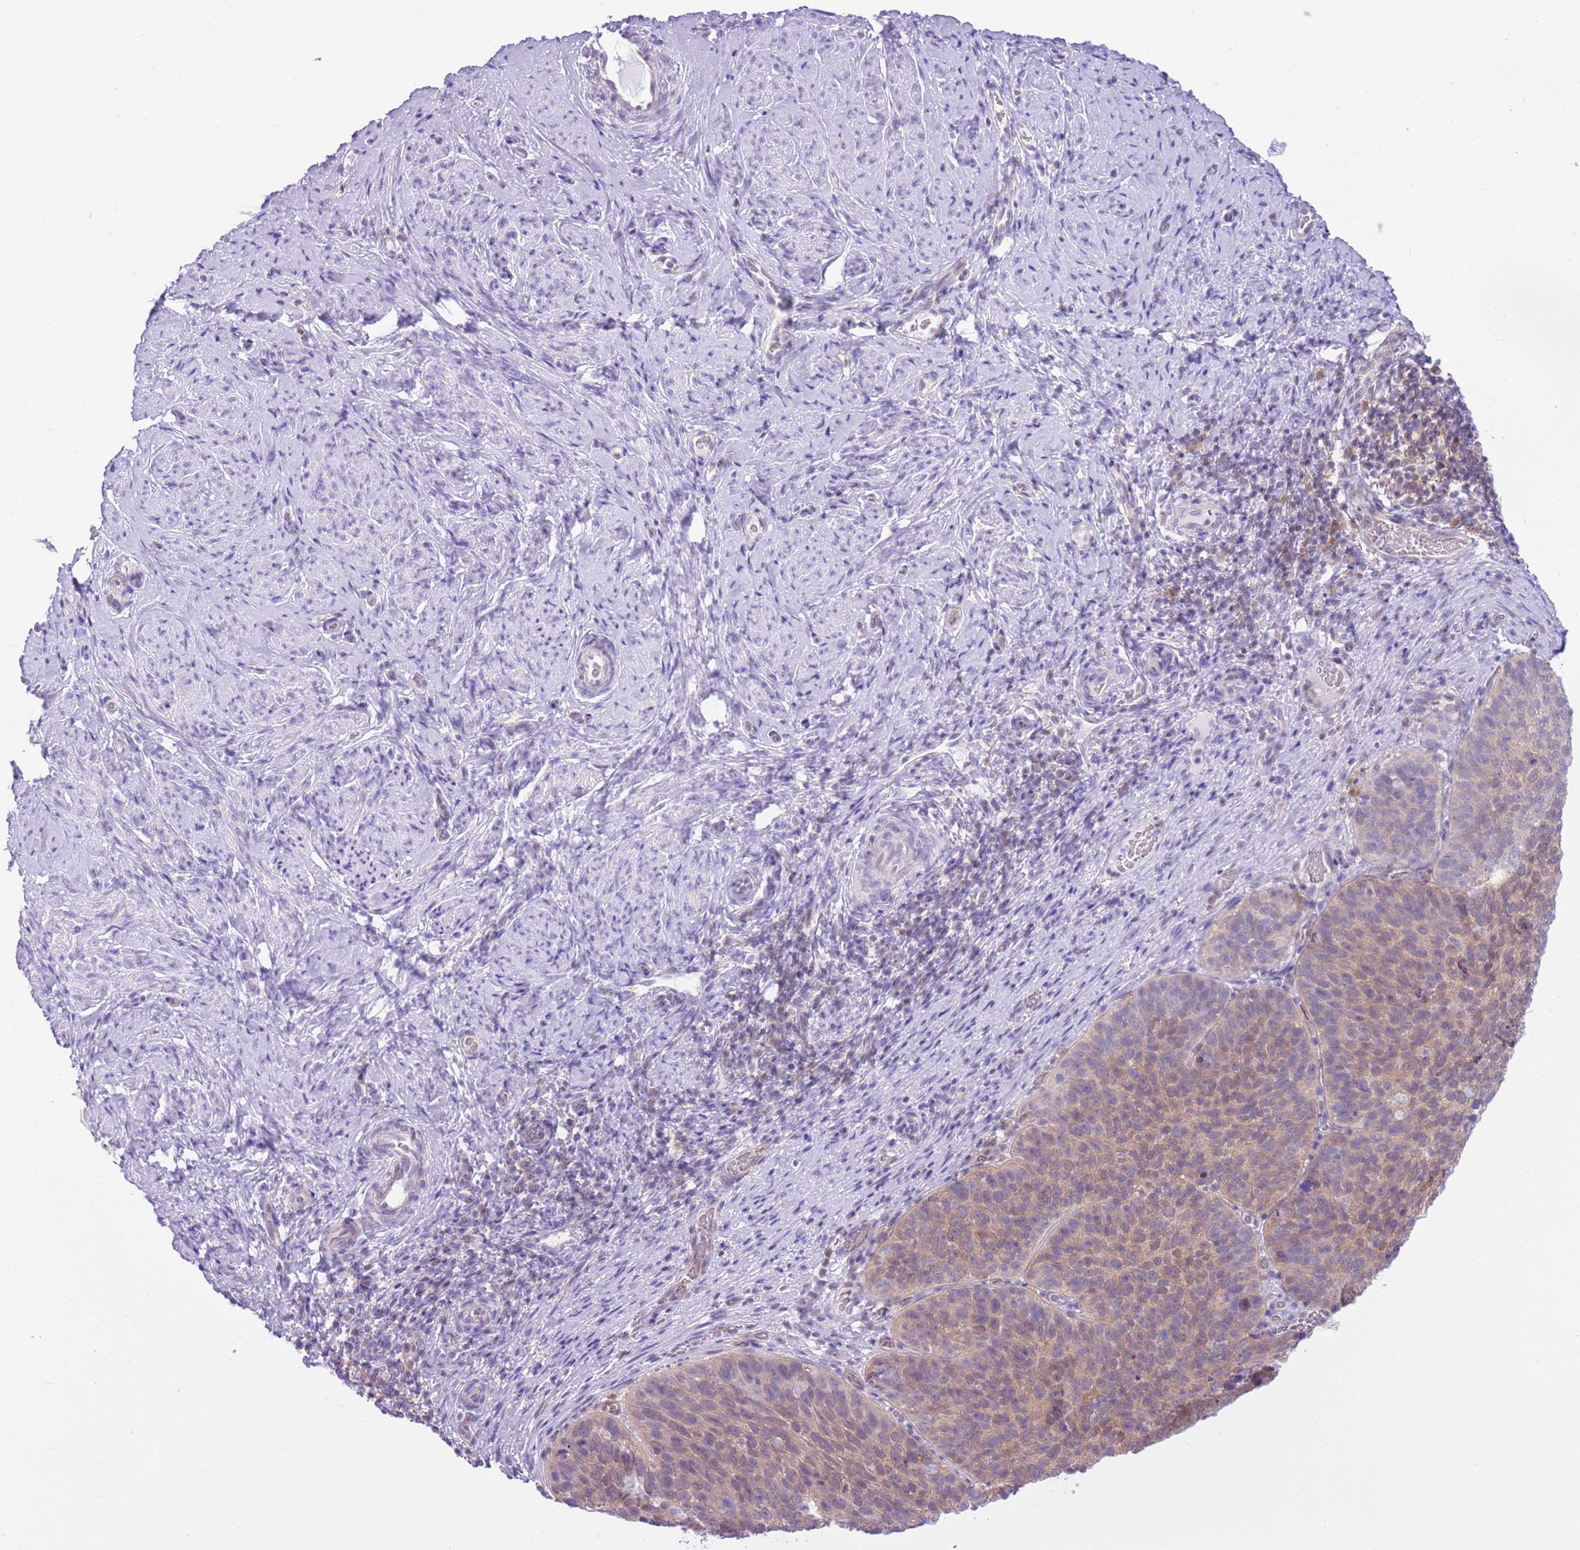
{"staining": {"intensity": "moderate", "quantity": ">75%", "location": "cytoplasmic/membranous"}, "tissue": "cervical cancer", "cell_type": "Tumor cells", "image_type": "cancer", "snomed": [{"axis": "morphology", "description": "Squamous cell carcinoma, NOS"}, {"axis": "topography", "description": "Cervix"}], "caption": "This is a histology image of immunohistochemistry staining of cervical cancer, which shows moderate expression in the cytoplasmic/membranous of tumor cells.", "gene": "DDI2", "patient": {"sex": "female", "age": 80}}